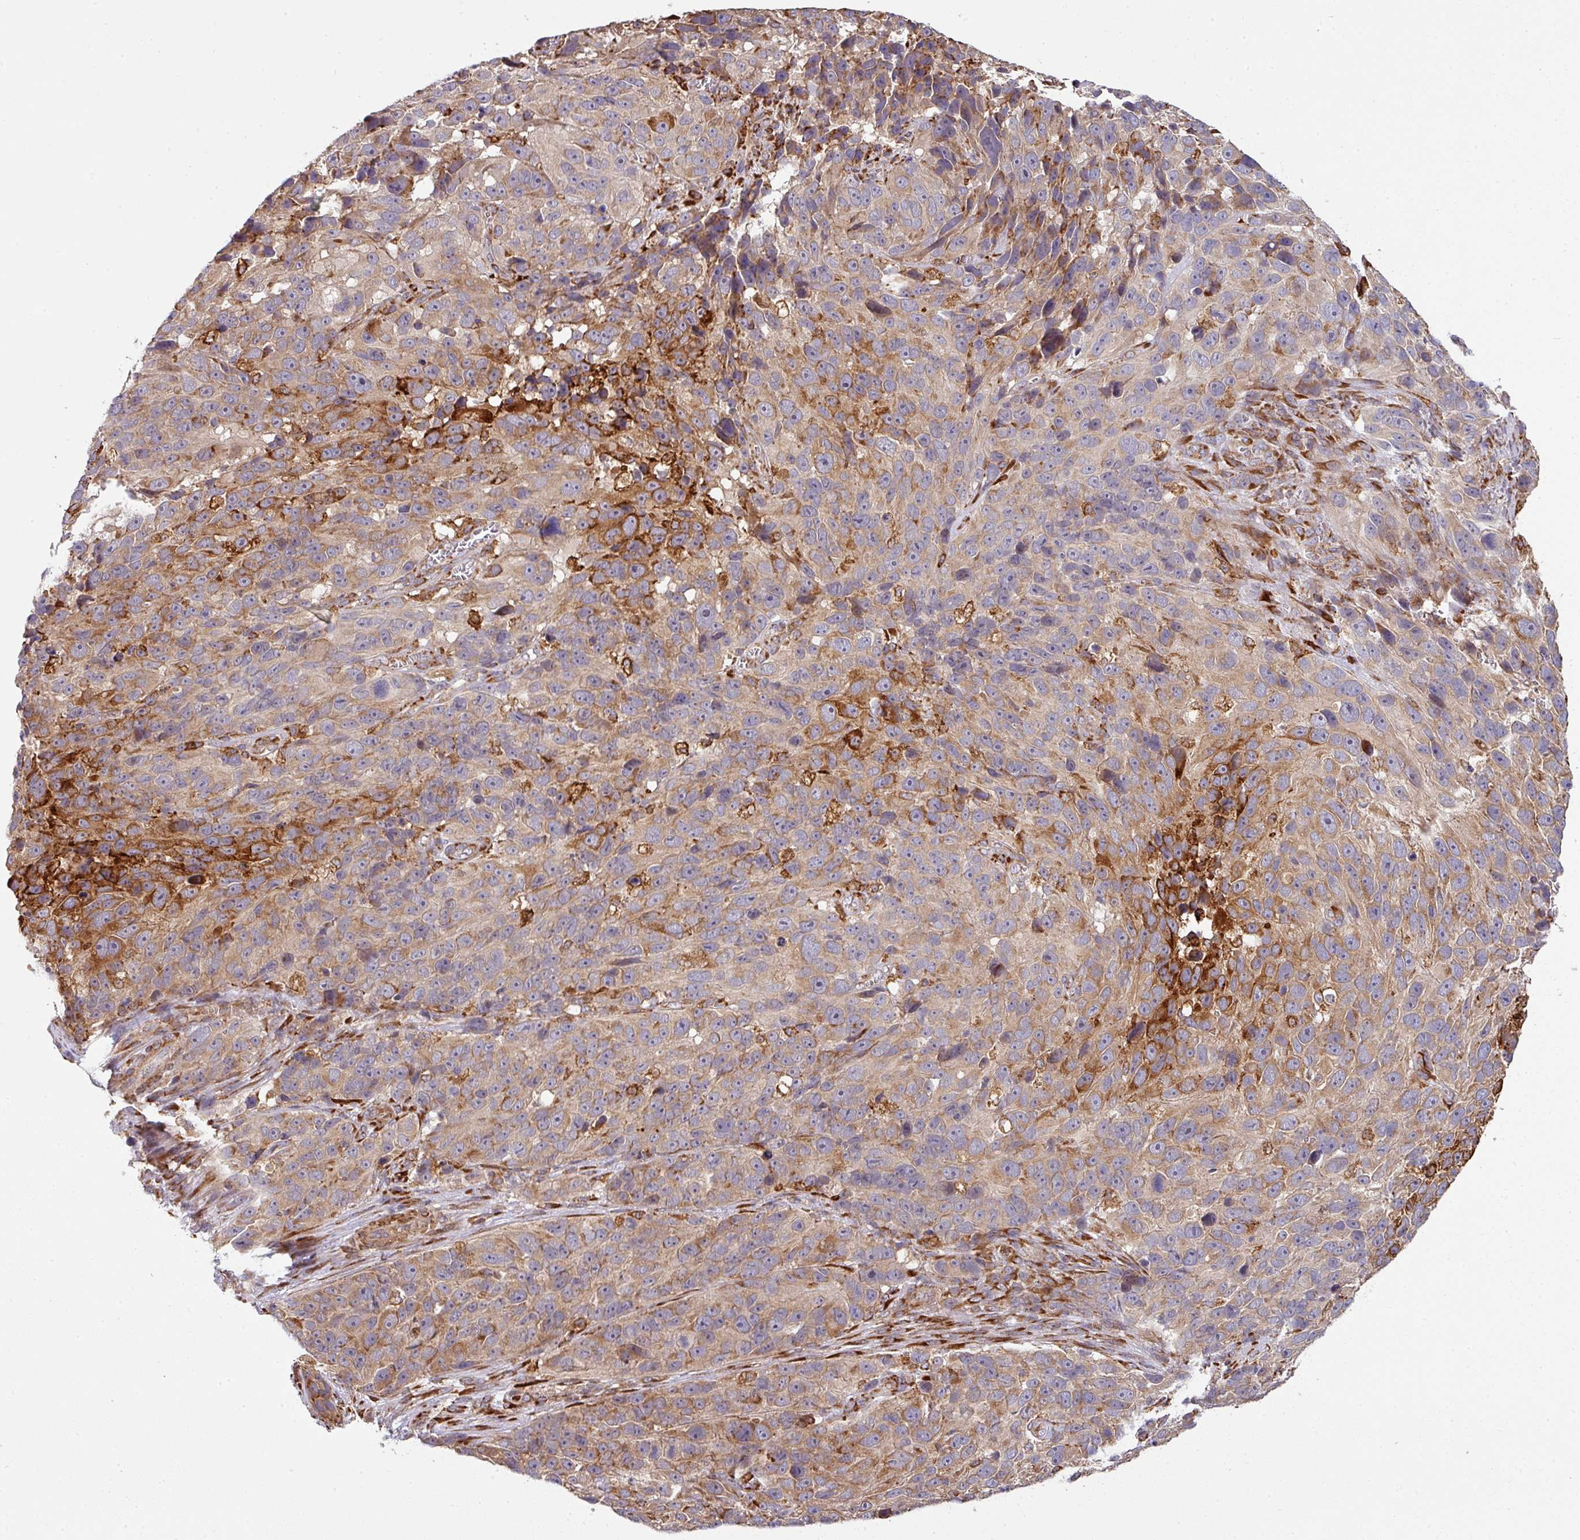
{"staining": {"intensity": "moderate", "quantity": ">75%", "location": "cytoplasmic/membranous"}, "tissue": "melanoma", "cell_type": "Tumor cells", "image_type": "cancer", "snomed": [{"axis": "morphology", "description": "Malignant melanoma, NOS"}, {"axis": "topography", "description": "Skin"}], "caption": "A photomicrograph showing moderate cytoplasmic/membranous positivity in approximately >75% of tumor cells in melanoma, as visualized by brown immunohistochemical staining.", "gene": "ZNF268", "patient": {"sex": "male", "age": 84}}